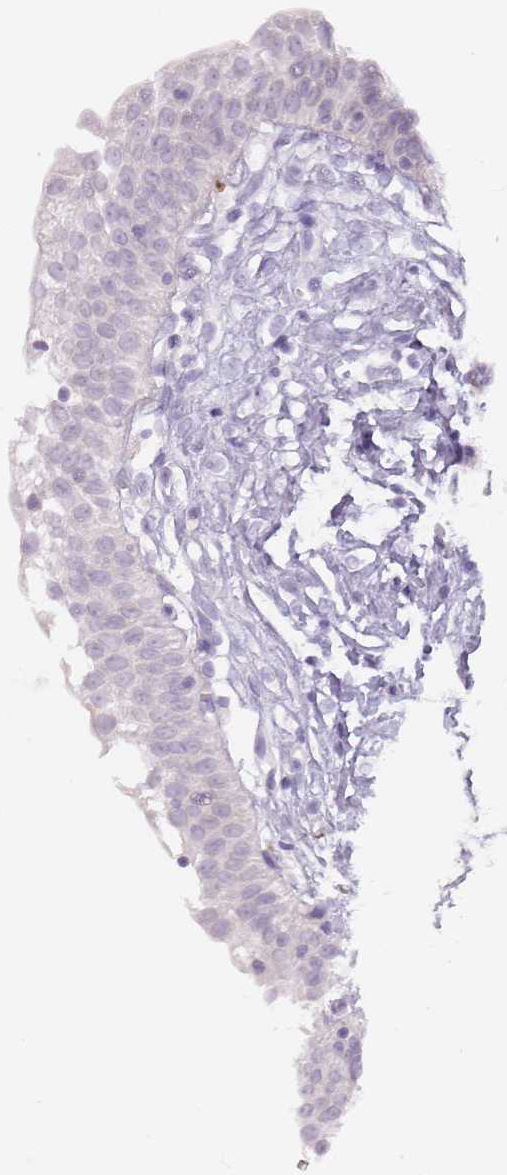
{"staining": {"intensity": "negative", "quantity": "none", "location": "none"}, "tissue": "urinary bladder", "cell_type": "Urothelial cells", "image_type": "normal", "snomed": [{"axis": "morphology", "description": "Normal tissue, NOS"}, {"axis": "topography", "description": "Urinary bladder"}], "caption": "There is no significant staining in urothelial cells of urinary bladder. The staining is performed using DAB brown chromogen with nuclei counter-stained in using hematoxylin.", "gene": "ZNF584", "patient": {"sex": "male", "age": 51}}